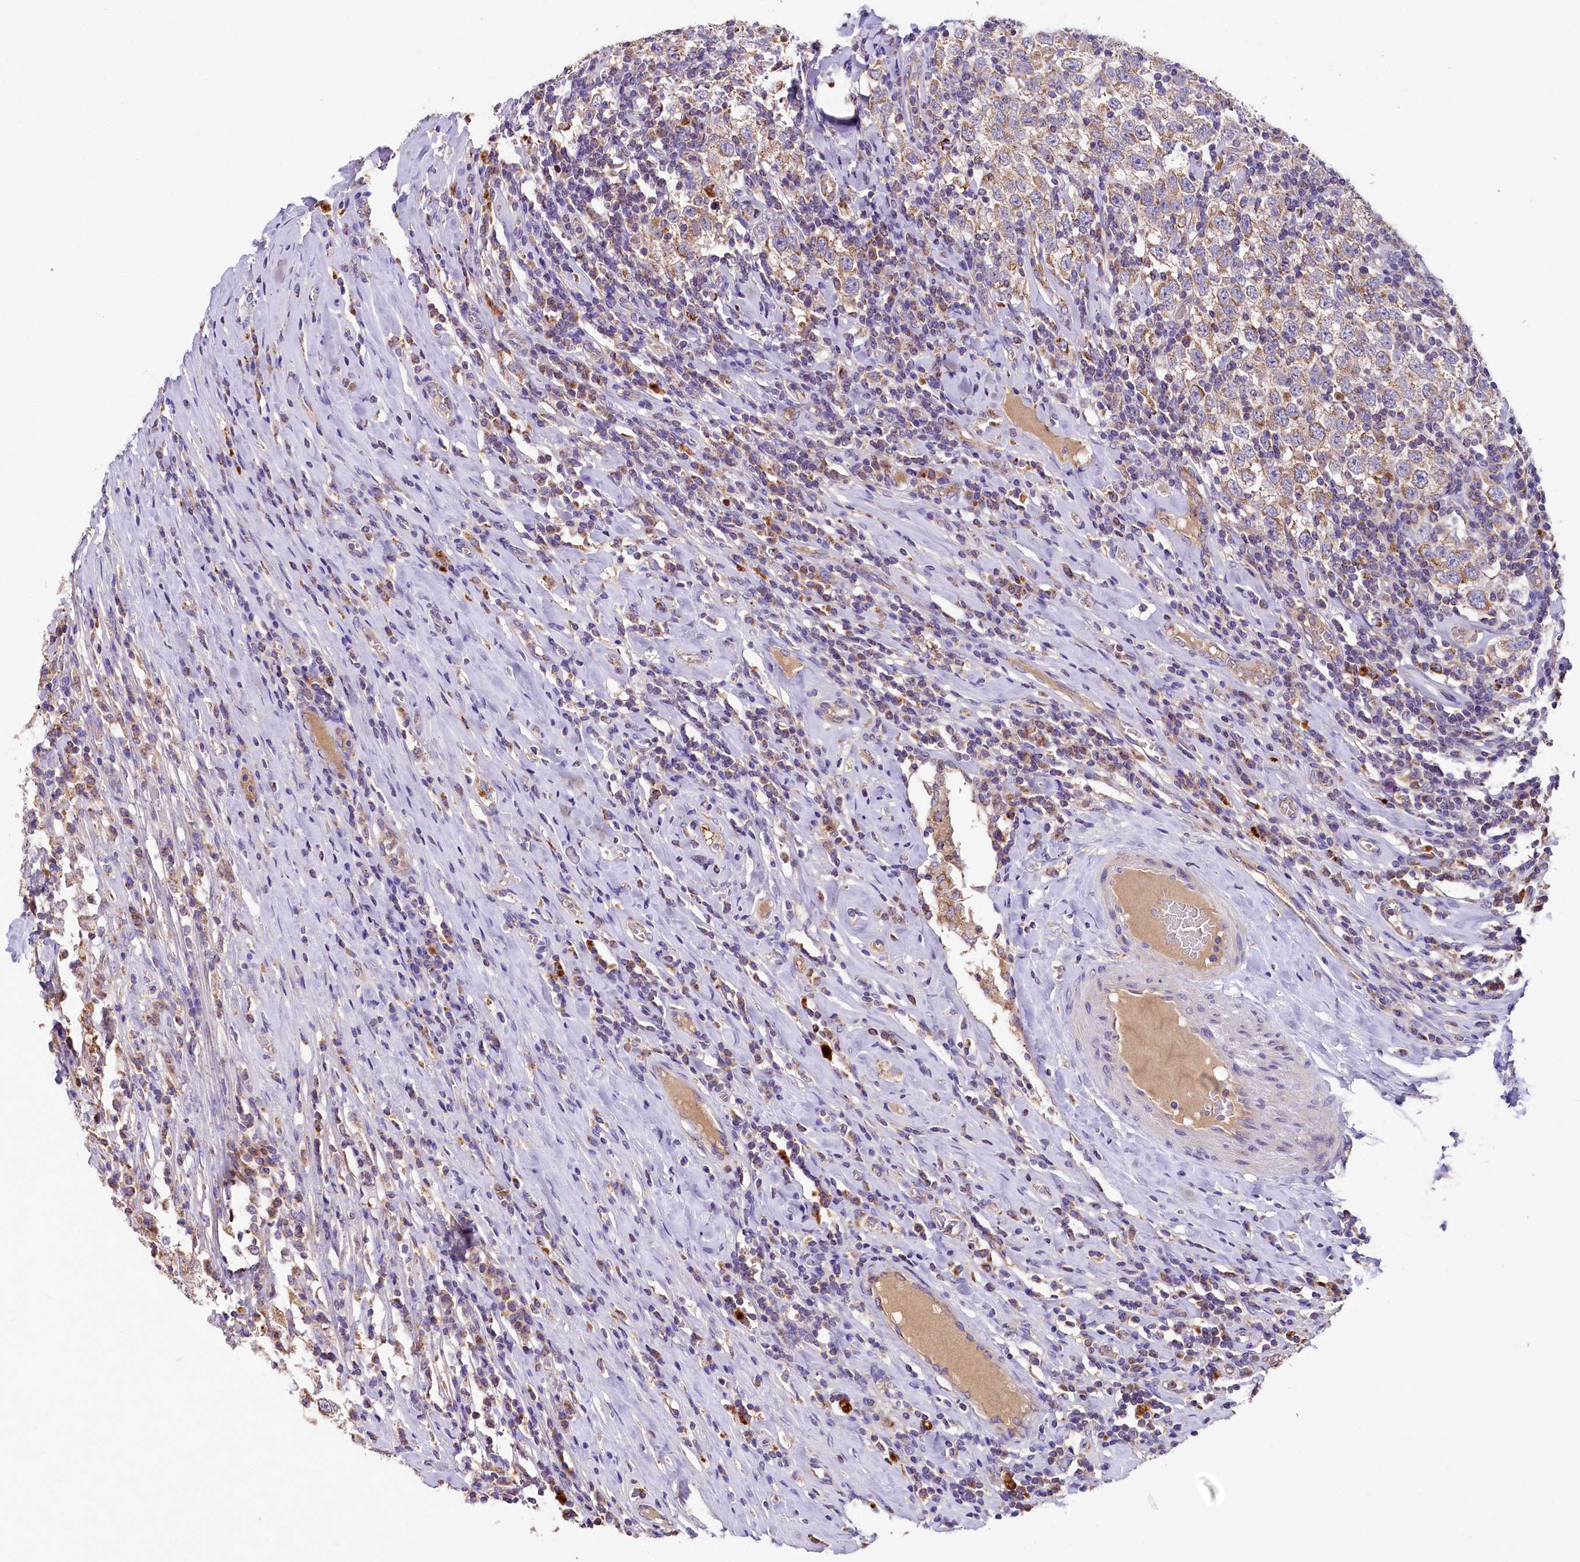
{"staining": {"intensity": "weak", "quantity": ">75%", "location": "cytoplasmic/membranous"}, "tissue": "testis cancer", "cell_type": "Tumor cells", "image_type": "cancer", "snomed": [{"axis": "morphology", "description": "Seminoma, NOS"}, {"axis": "topography", "description": "Testis"}], "caption": "A micrograph of testis cancer stained for a protein exhibits weak cytoplasmic/membranous brown staining in tumor cells.", "gene": "PMPCB", "patient": {"sex": "male", "age": 41}}